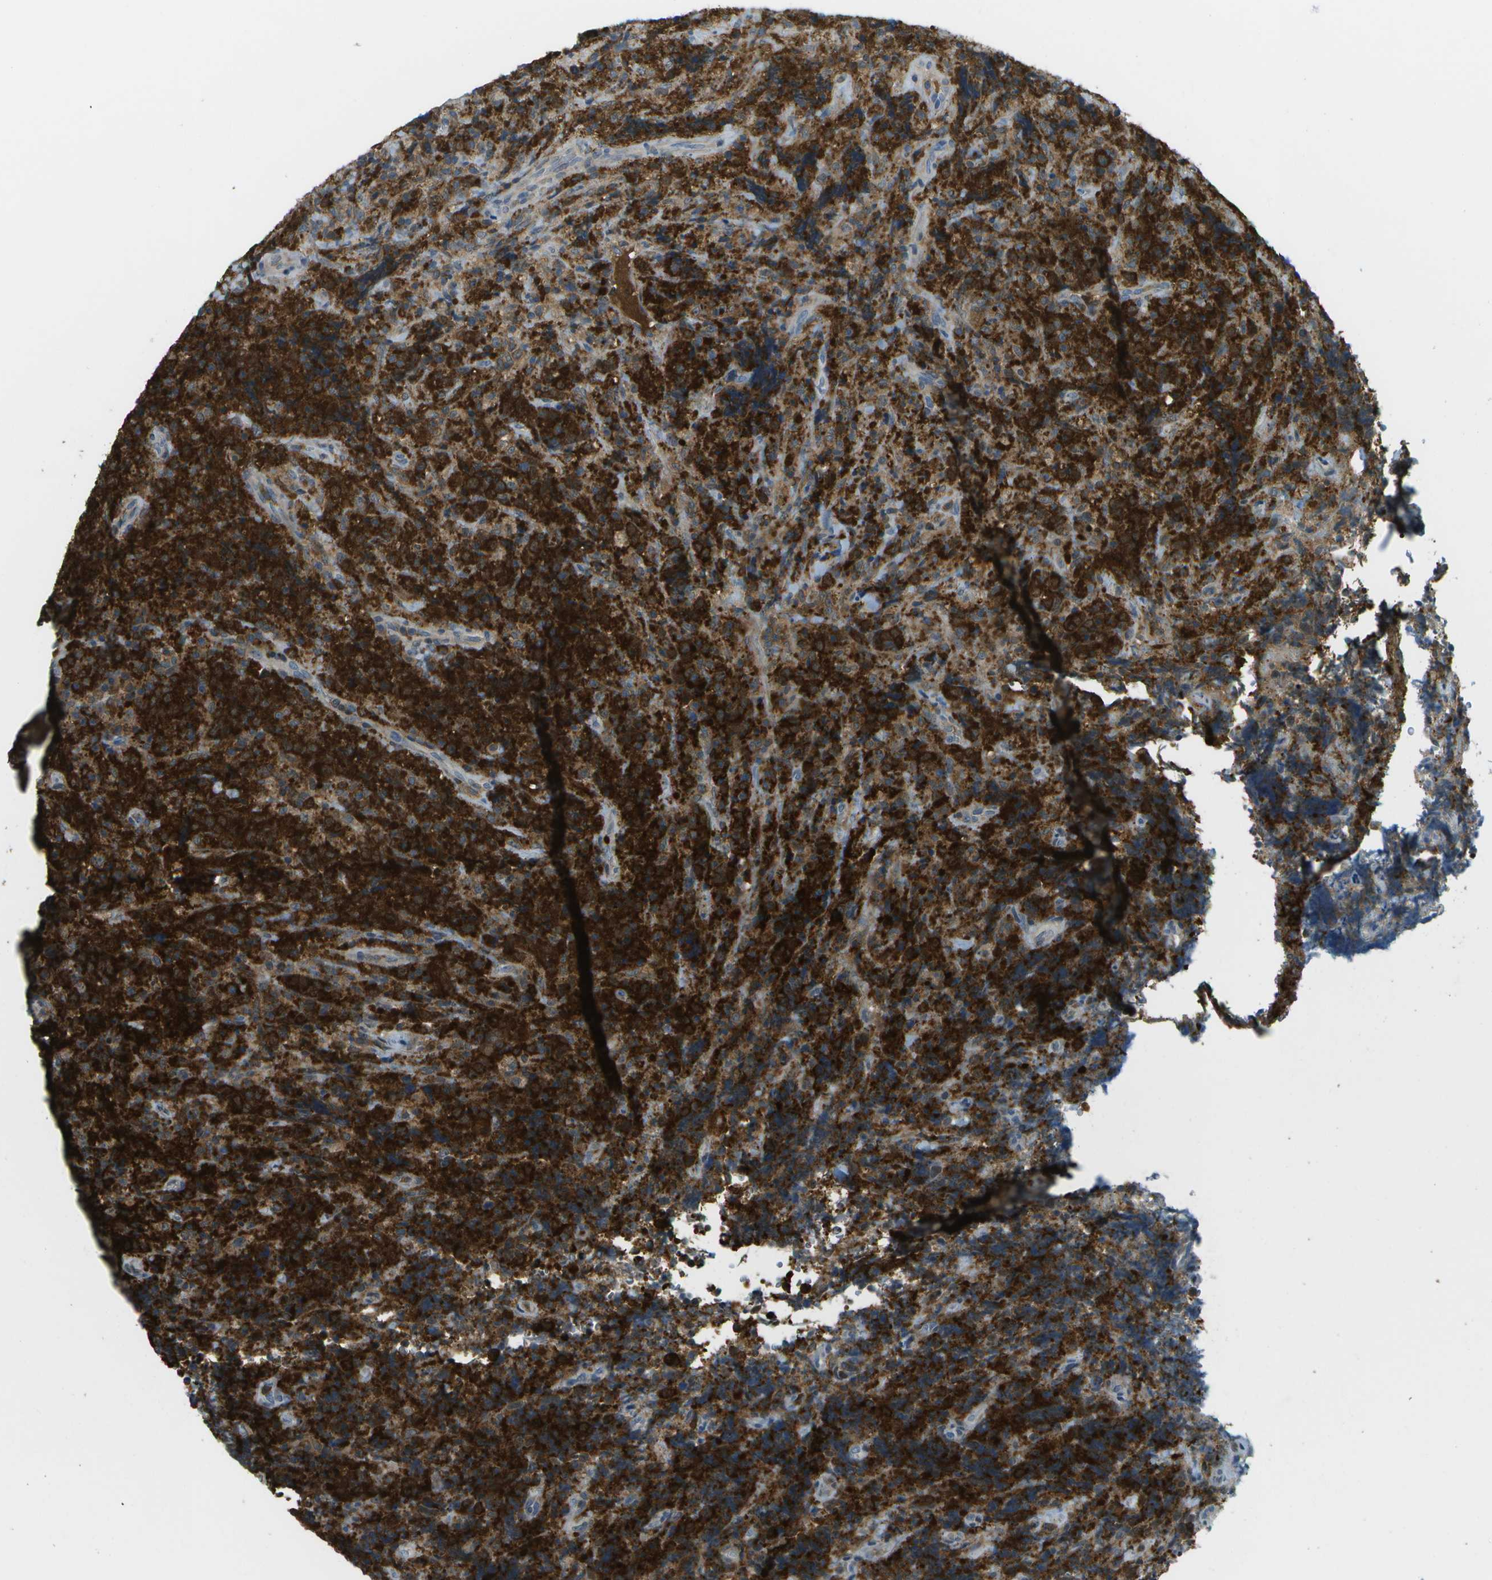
{"staining": {"intensity": "strong", "quantity": ">75%", "location": "cytoplasmic/membranous"}, "tissue": "lymphoma", "cell_type": "Tumor cells", "image_type": "cancer", "snomed": [{"axis": "morphology", "description": "Malignant lymphoma, non-Hodgkin's type, High grade"}, {"axis": "topography", "description": "Tonsil"}], "caption": "The image reveals immunohistochemical staining of high-grade malignant lymphoma, non-Hodgkin's type. There is strong cytoplasmic/membranous expression is appreciated in approximately >75% of tumor cells.", "gene": "CDH23", "patient": {"sex": "female", "age": 36}}